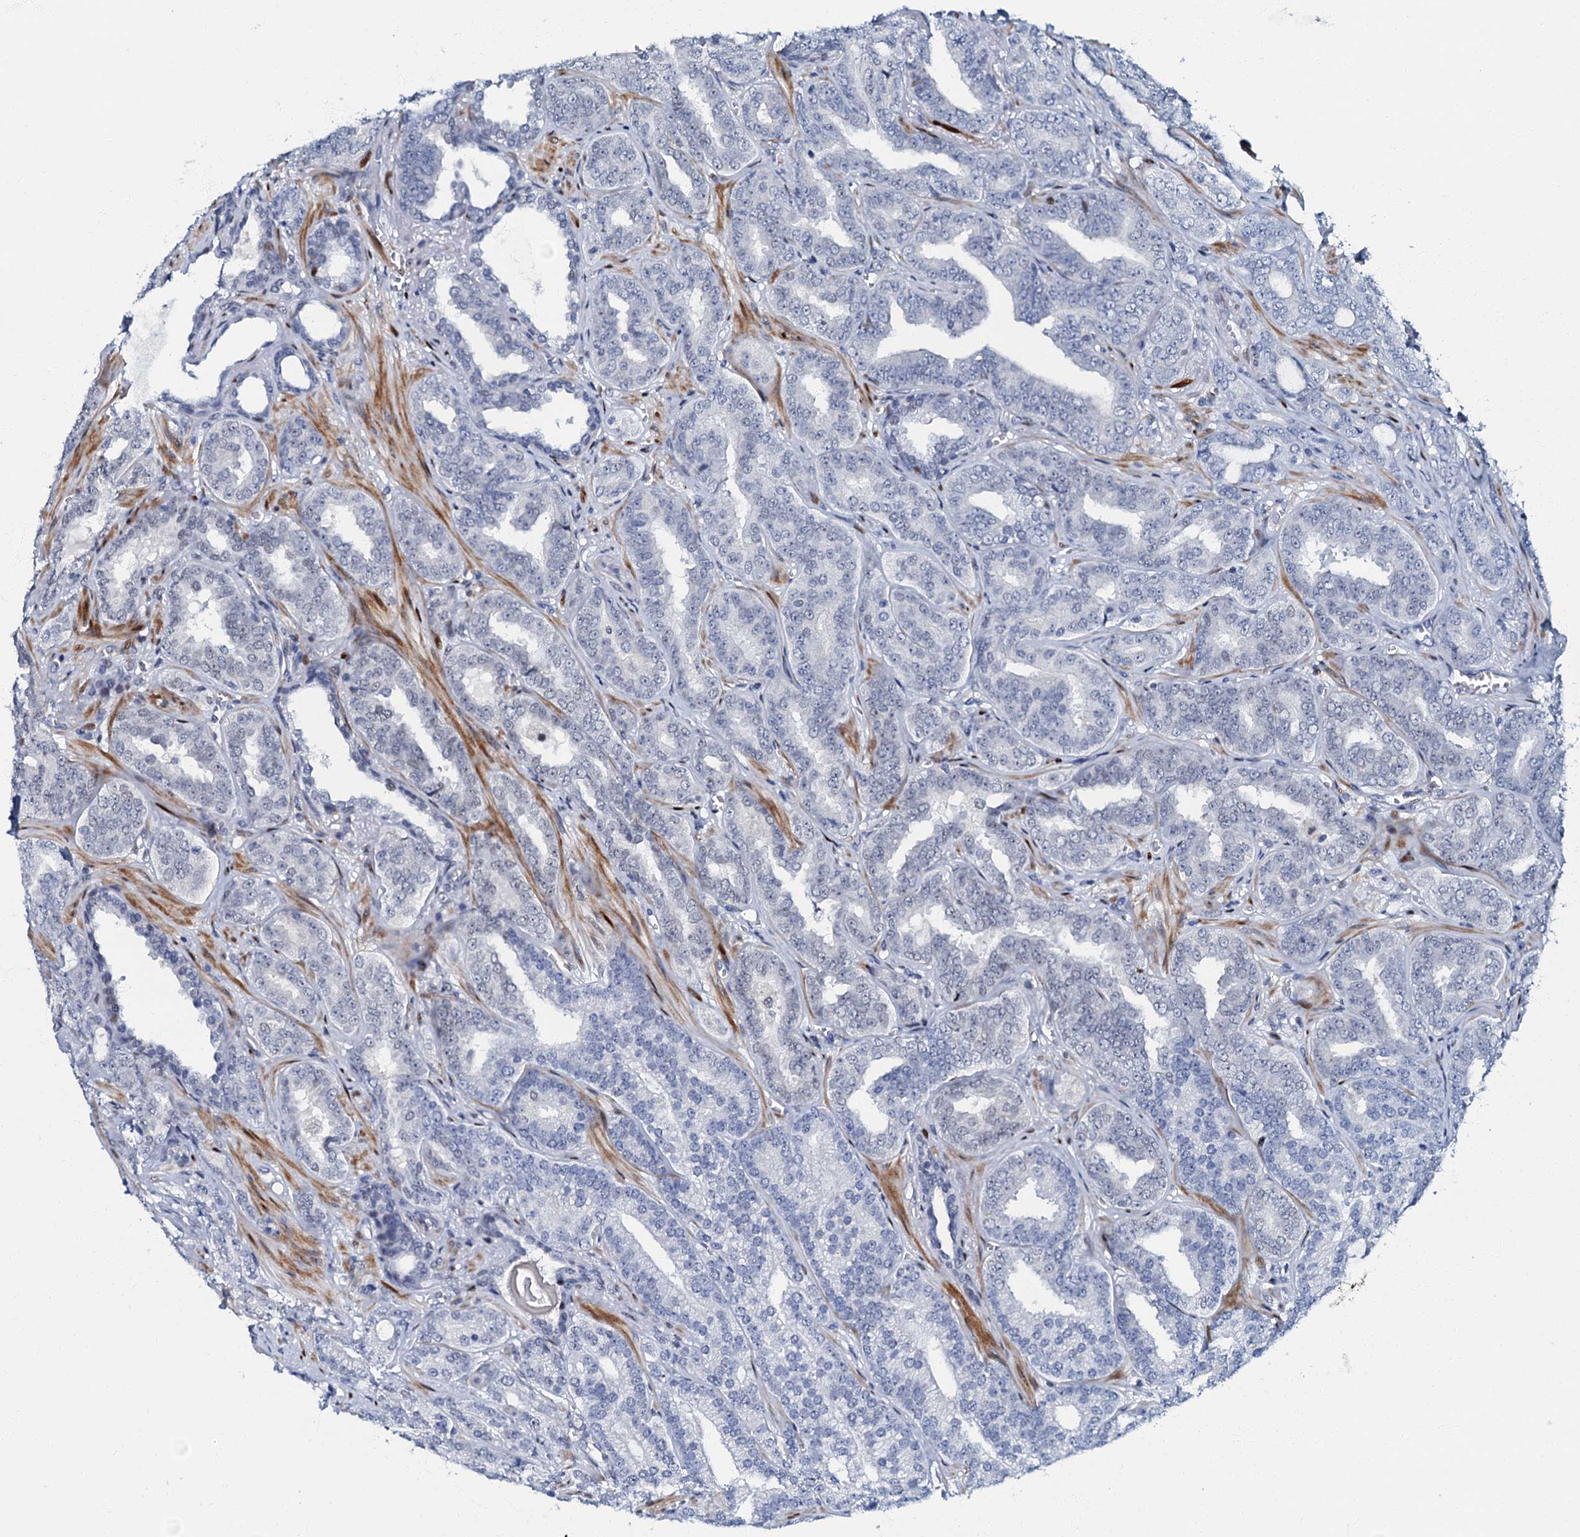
{"staining": {"intensity": "negative", "quantity": "none", "location": "none"}, "tissue": "prostate cancer", "cell_type": "Tumor cells", "image_type": "cancer", "snomed": [{"axis": "morphology", "description": "Adenocarcinoma, High grade"}, {"axis": "topography", "description": "Prostate and seminal vesicle, NOS"}], "caption": "There is no significant expression in tumor cells of prostate high-grade adenocarcinoma.", "gene": "MFSD5", "patient": {"sex": "male", "age": 67}}